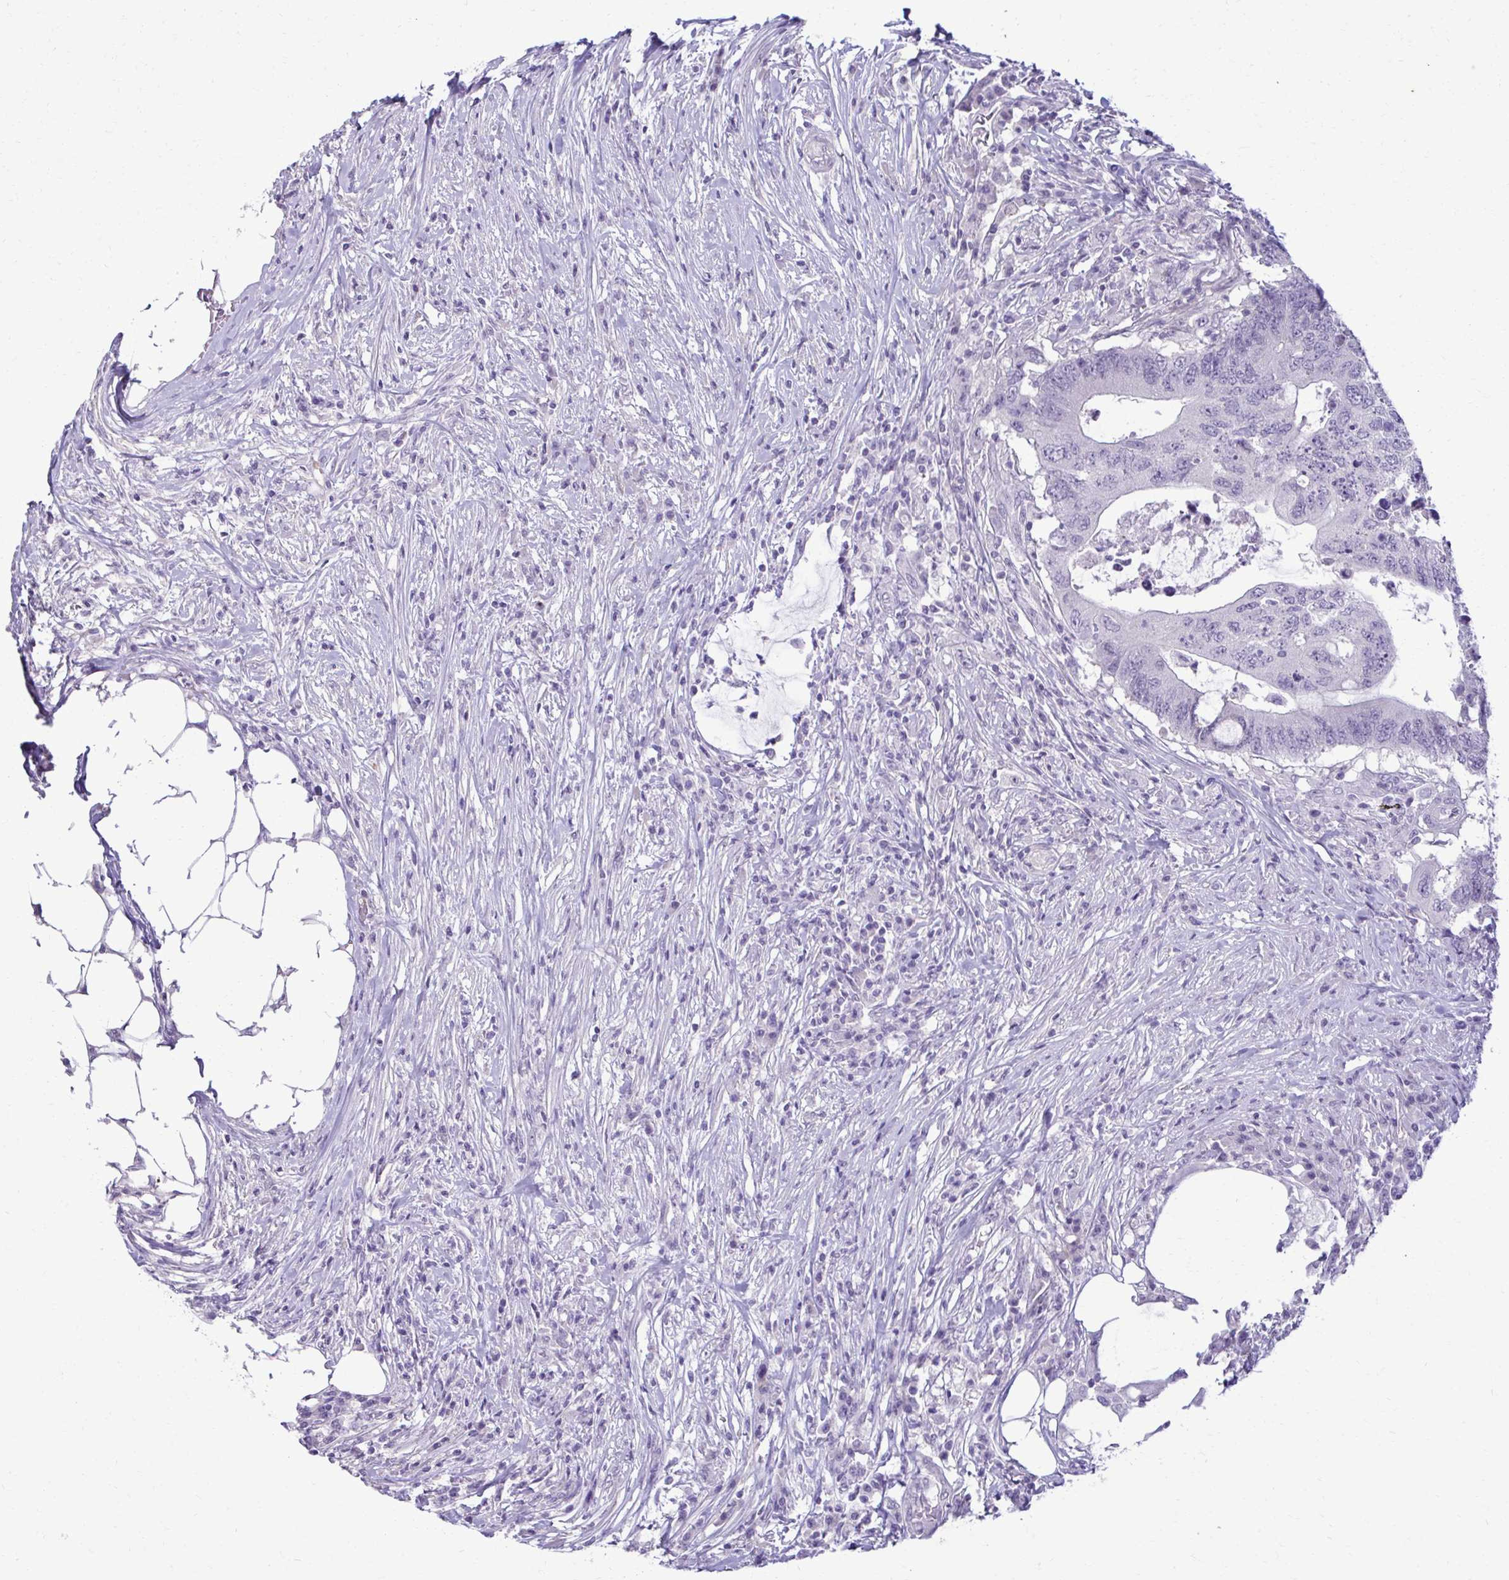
{"staining": {"intensity": "negative", "quantity": "none", "location": "none"}, "tissue": "colorectal cancer", "cell_type": "Tumor cells", "image_type": "cancer", "snomed": [{"axis": "morphology", "description": "Adenocarcinoma, NOS"}, {"axis": "topography", "description": "Colon"}], "caption": "IHC histopathology image of neoplastic tissue: human colorectal cancer stained with DAB (3,3'-diaminobenzidine) shows no significant protein expression in tumor cells.", "gene": "SLC30A3", "patient": {"sex": "male", "age": 71}}